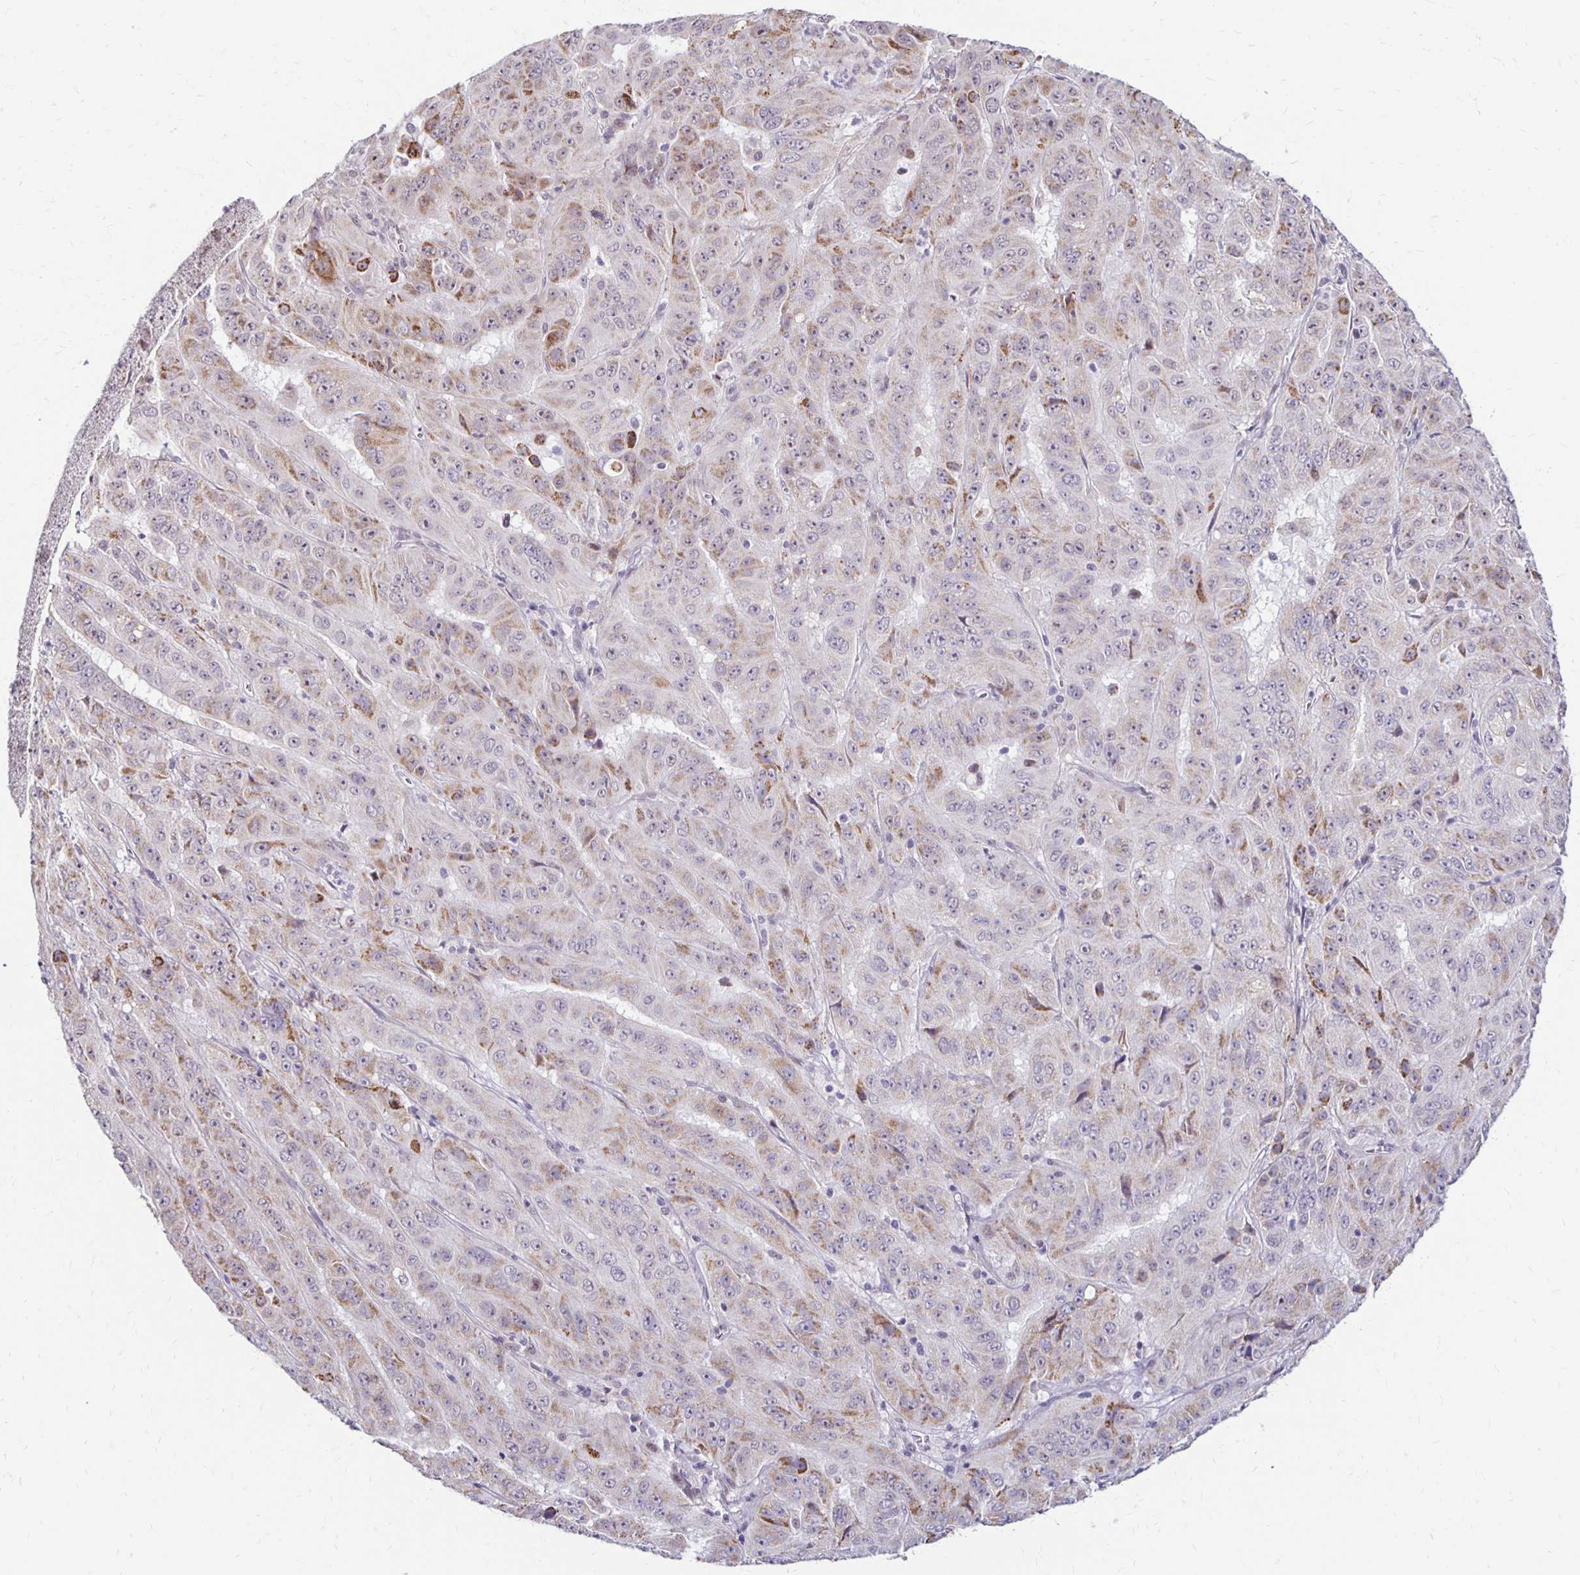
{"staining": {"intensity": "weak", "quantity": "<25%", "location": "cytoplasmic/membranous"}, "tissue": "pancreatic cancer", "cell_type": "Tumor cells", "image_type": "cancer", "snomed": [{"axis": "morphology", "description": "Adenocarcinoma, NOS"}, {"axis": "topography", "description": "Pancreas"}], "caption": "DAB (3,3'-diaminobenzidine) immunohistochemical staining of pancreatic adenocarcinoma displays no significant staining in tumor cells.", "gene": "DAGLA", "patient": {"sex": "male", "age": 63}}